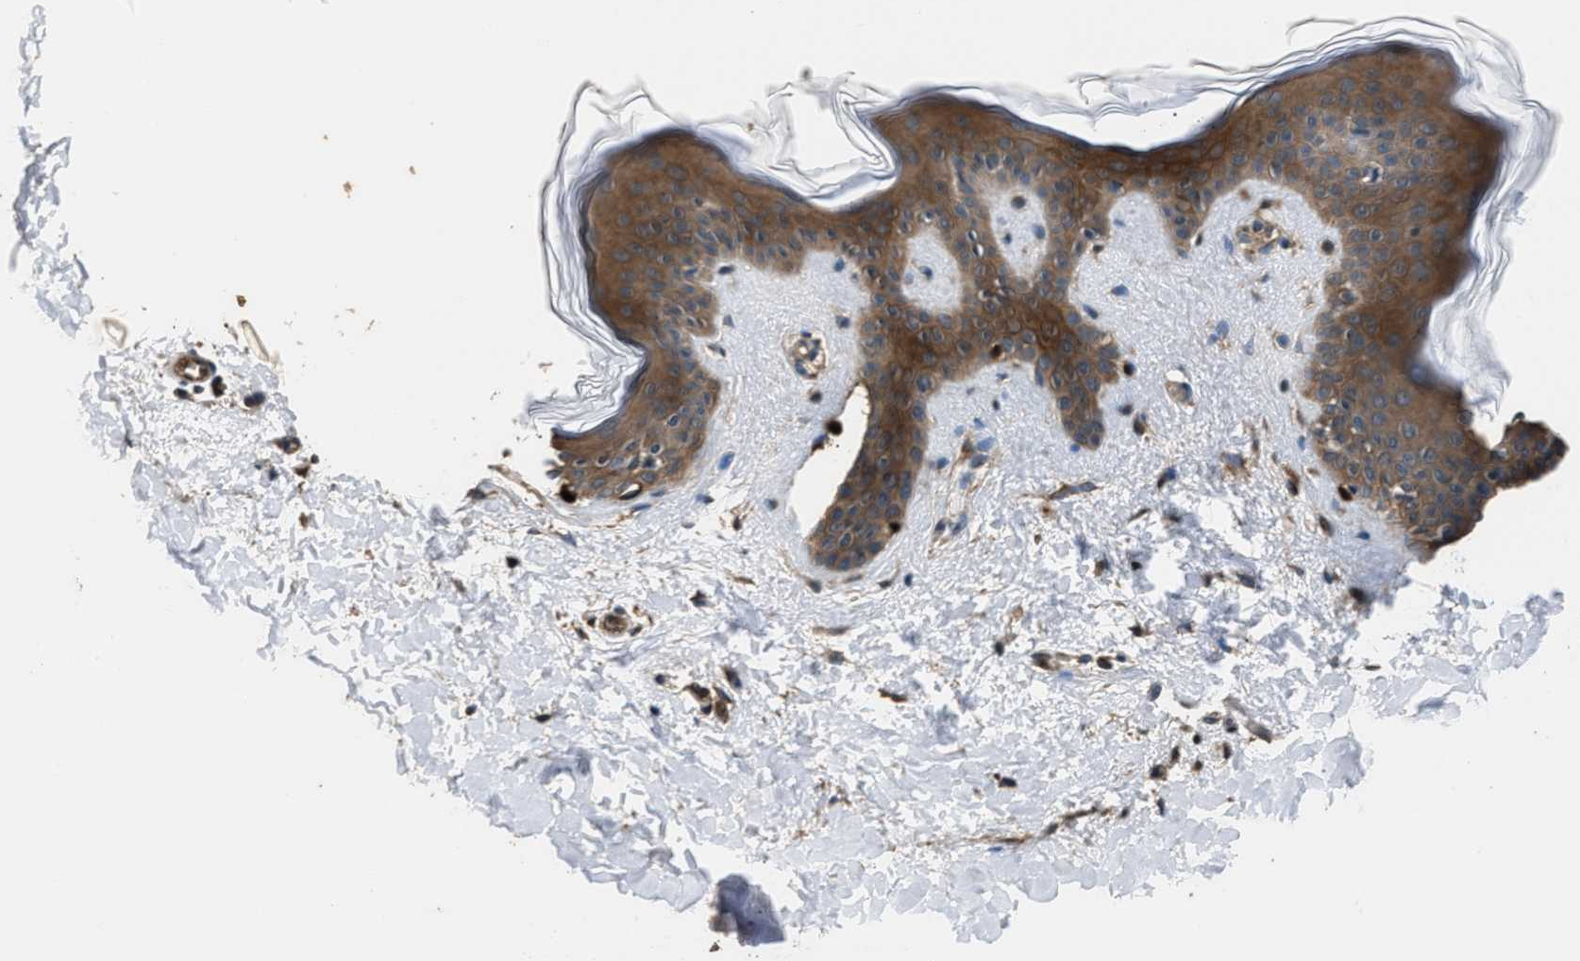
{"staining": {"intensity": "moderate", "quantity": ">75%", "location": "cytoplasmic/membranous"}, "tissue": "skin", "cell_type": "Fibroblasts", "image_type": "normal", "snomed": [{"axis": "morphology", "description": "Normal tissue, NOS"}, {"axis": "topography", "description": "Skin"}], "caption": "Human skin stained with a brown dye exhibits moderate cytoplasmic/membranous positive expression in approximately >75% of fibroblasts.", "gene": "GSTP1", "patient": {"sex": "female", "age": 17}}